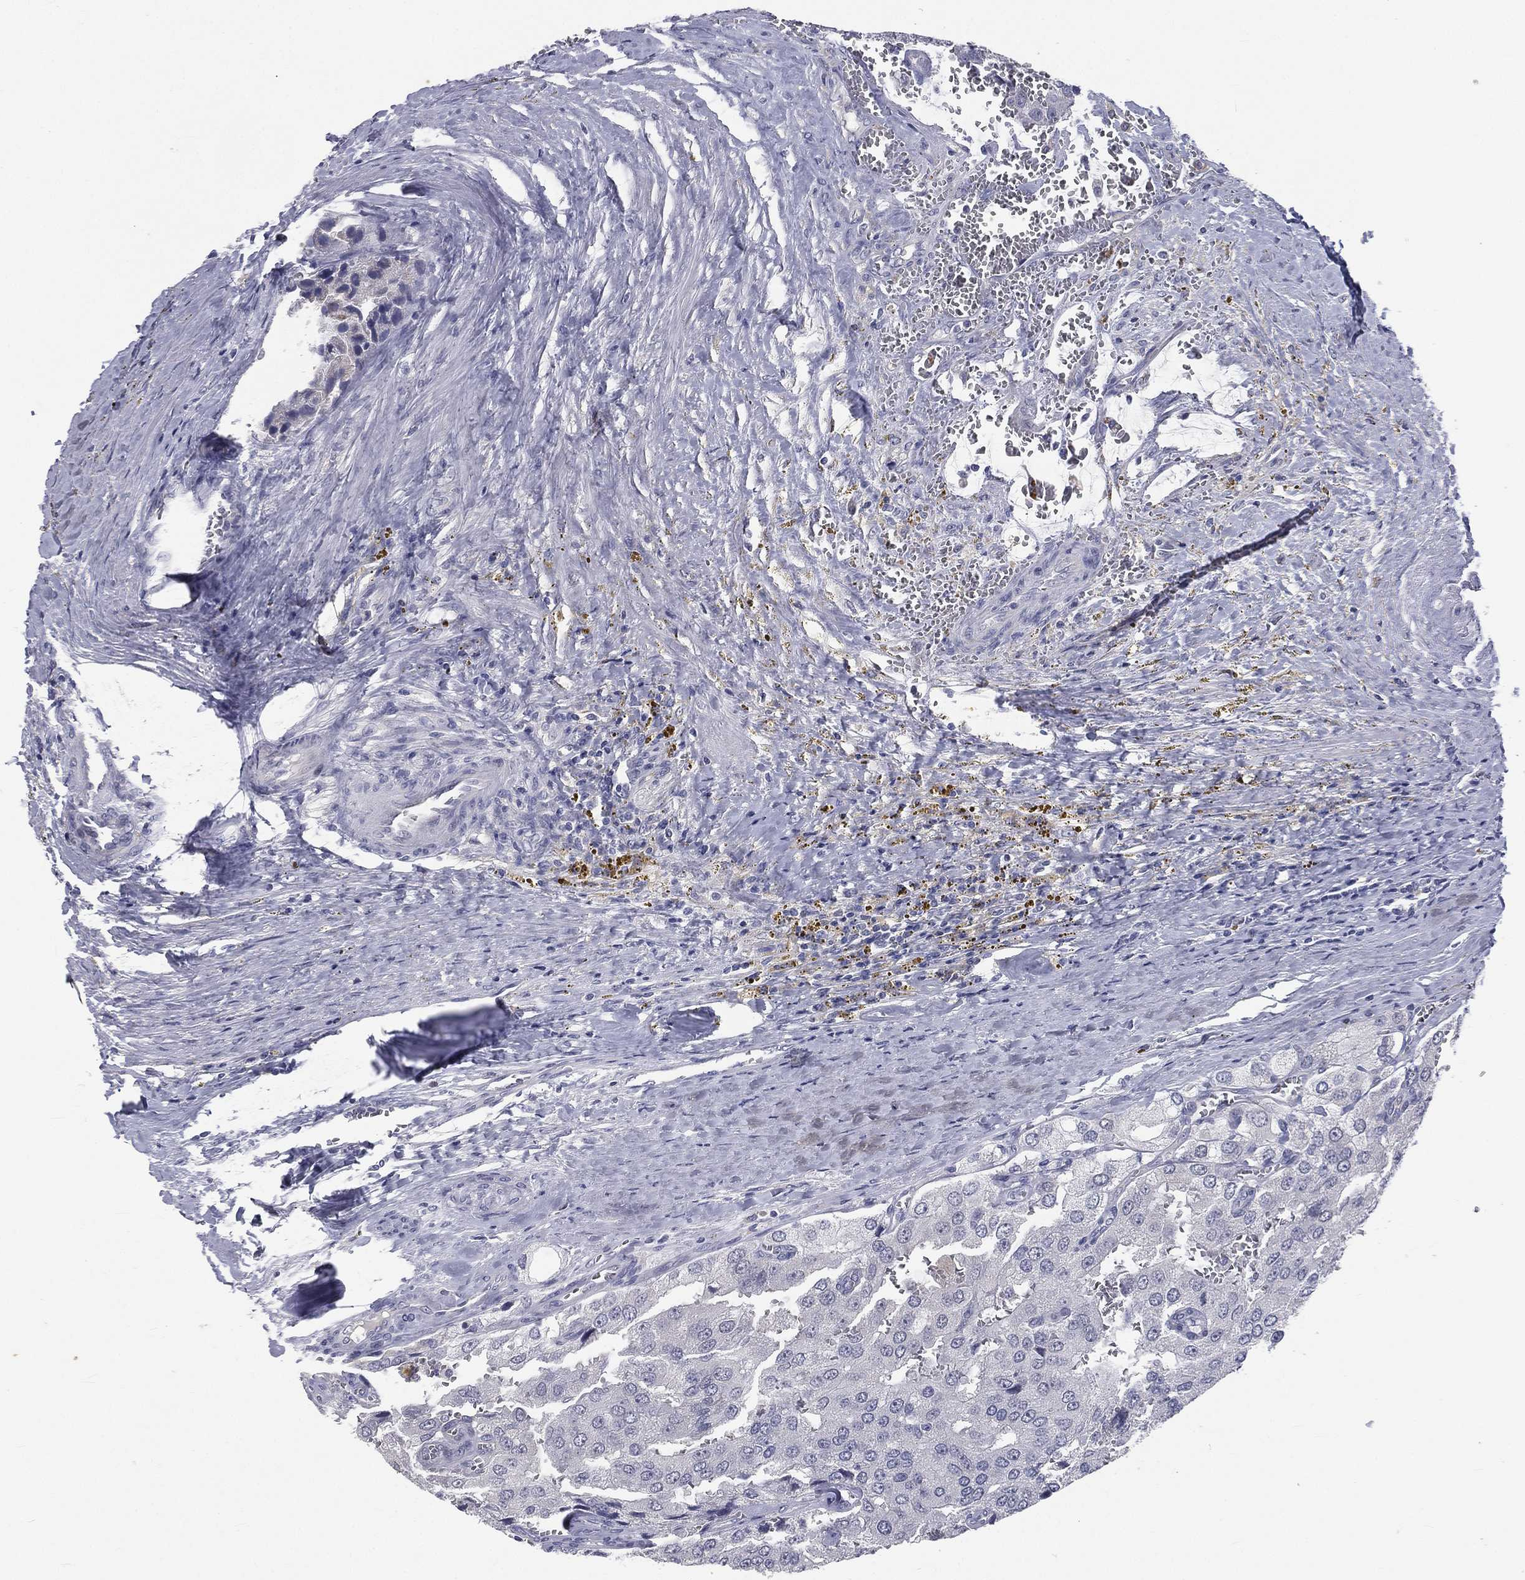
{"staining": {"intensity": "negative", "quantity": "none", "location": "none"}, "tissue": "prostate cancer", "cell_type": "Tumor cells", "image_type": "cancer", "snomed": [{"axis": "morphology", "description": "Adenocarcinoma, NOS"}, {"axis": "topography", "description": "Prostate and seminal vesicle, NOS"}, {"axis": "topography", "description": "Prostate"}], "caption": "Histopathology image shows no protein expression in tumor cells of prostate cancer (adenocarcinoma) tissue.", "gene": "IFT27", "patient": {"sex": "male", "age": 67}}